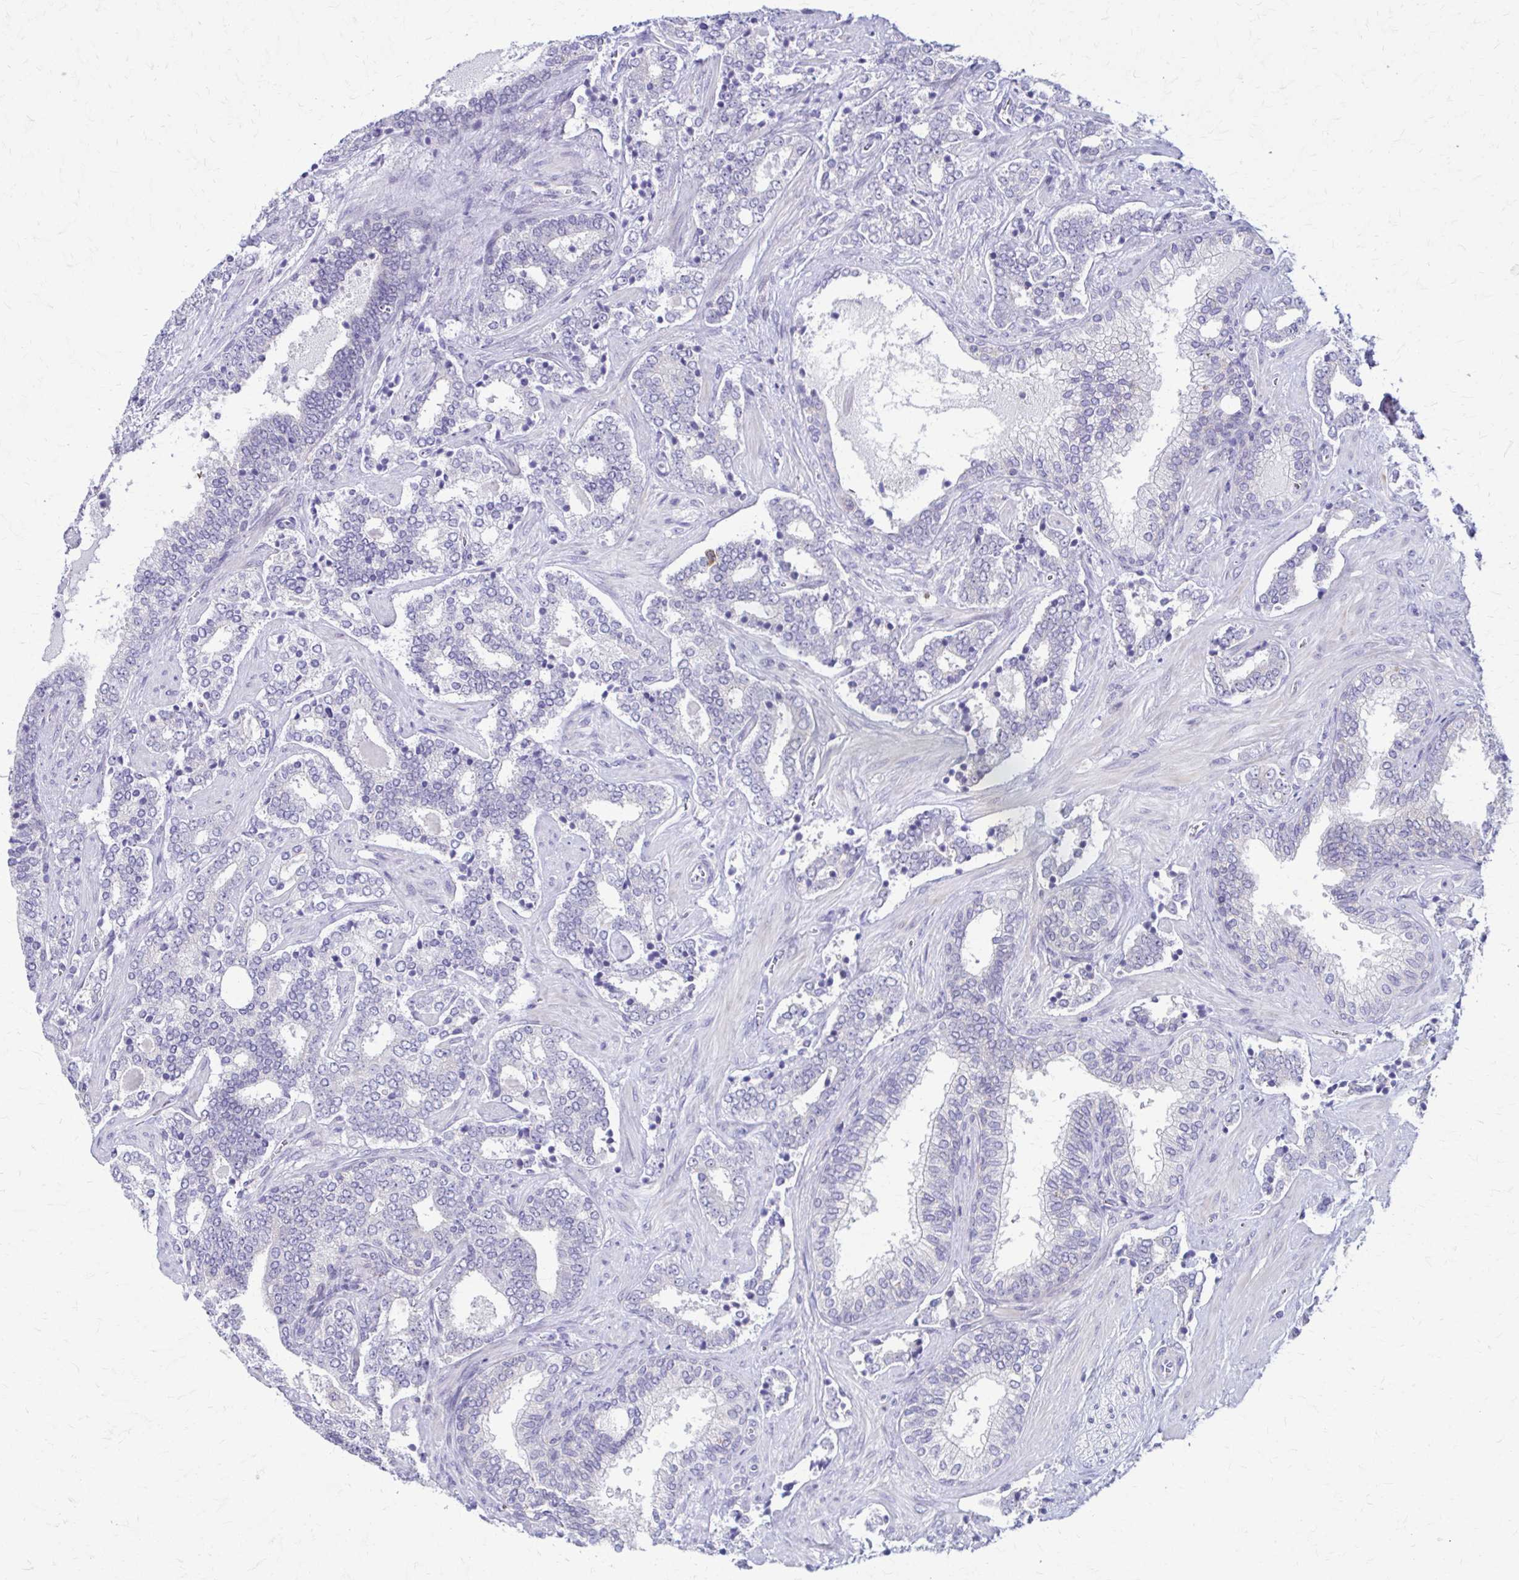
{"staining": {"intensity": "negative", "quantity": "none", "location": "none"}, "tissue": "prostate cancer", "cell_type": "Tumor cells", "image_type": "cancer", "snomed": [{"axis": "morphology", "description": "Adenocarcinoma, High grade"}, {"axis": "topography", "description": "Prostate"}], "caption": "This is a histopathology image of immunohistochemistry (IHC) staining of prostate cancer, which shows no staining in tumor cells.", "gene": "PIK3AP1", "patient": {"sex": "male", "age": 60}}